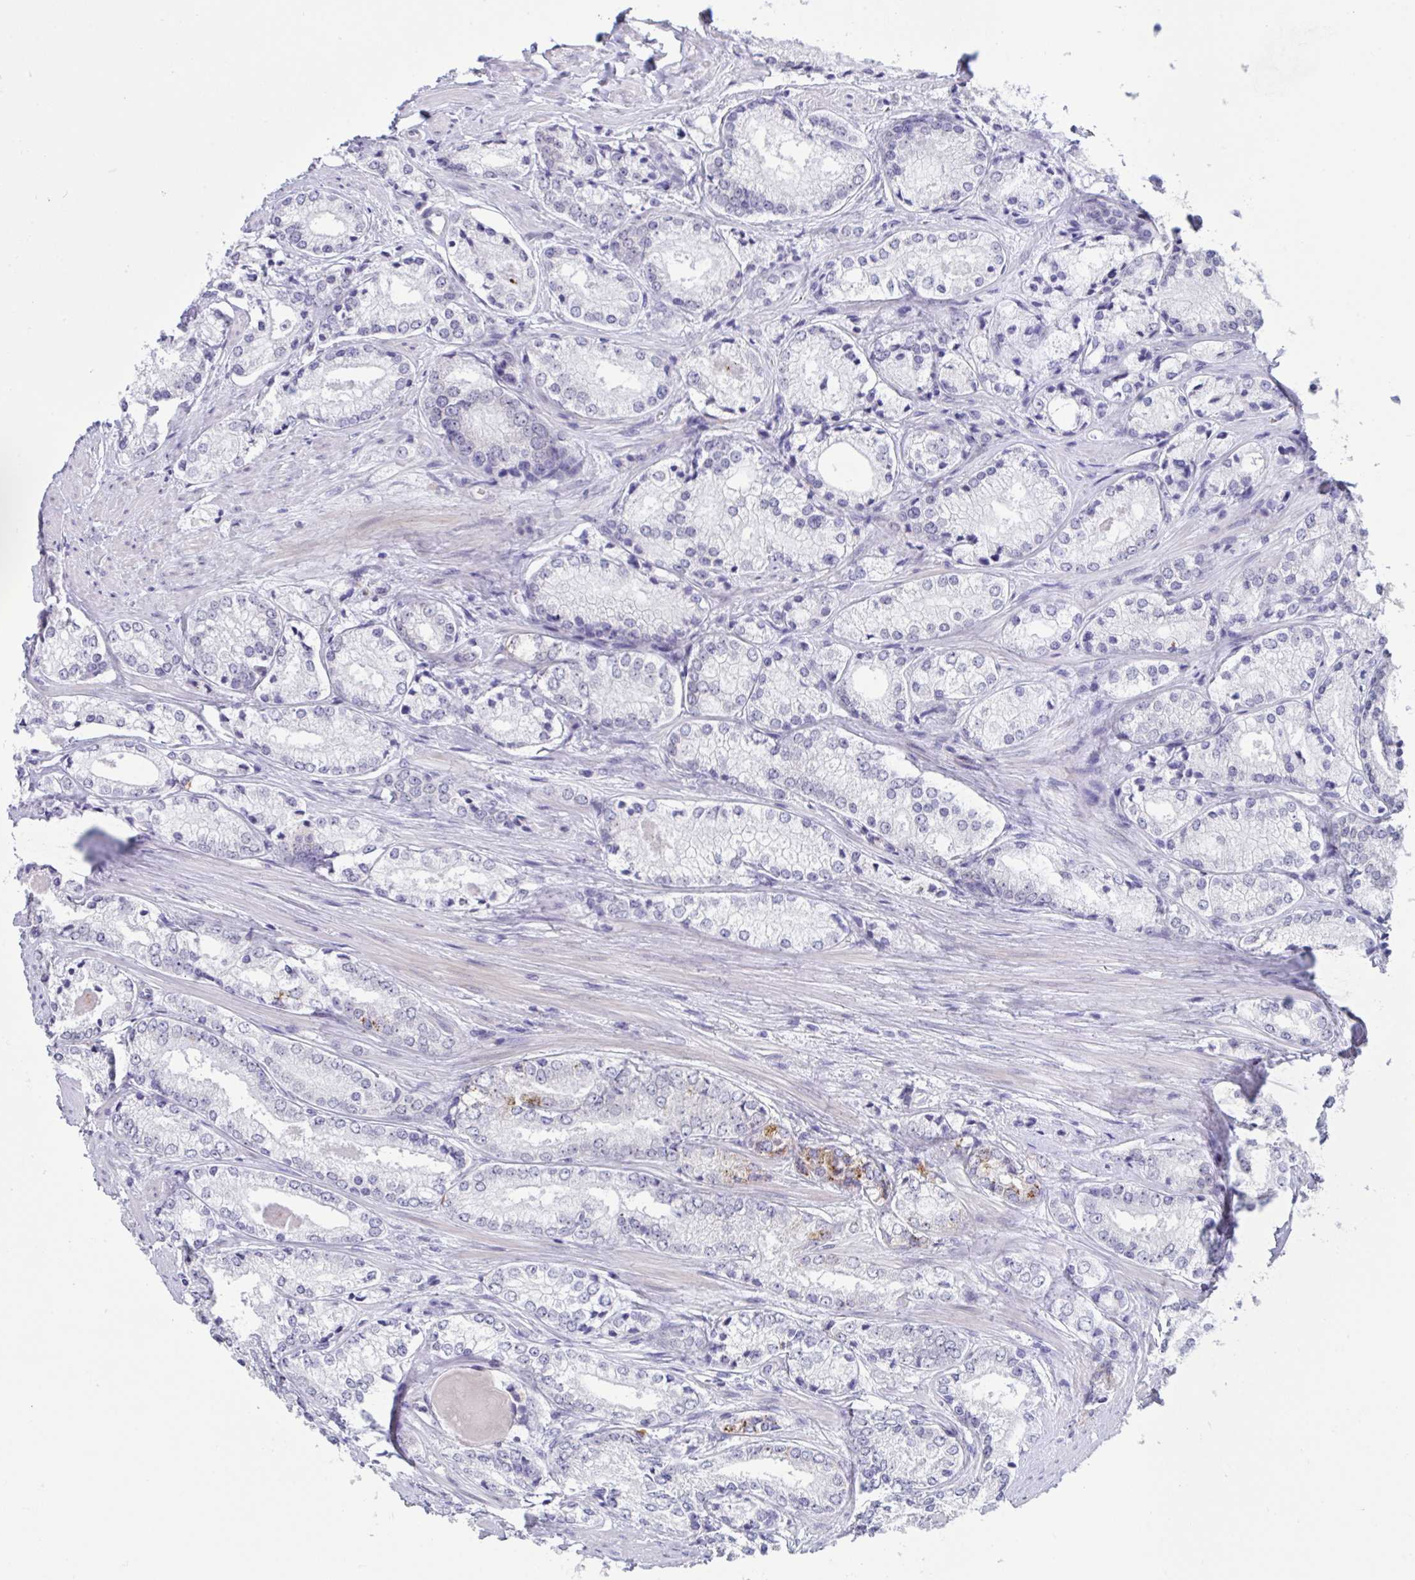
{"staining": {"intensity": "moderate", "quantity": "<25%", "location": "cytoplasmic/membranous"}, "tissue": "prostate cancer", "cell_type": "Tumor cells", "image_type": "cancer", "snomed": [{"axis": "morphology", "description": "Adenocarcinoma, NOS"}, {"axis": "morphology", "description": "Adenocarcinoma, Low grade"}, {"axis": "topography", "description": "Prostate"}], "caption": "Immunohistochemical staining of human adenocarcinoma (prostate) exhibits moderate cytoplasmic/membranous protein expression in approximately <25% of tumor cells.", "gene": "DOCK11", "patient": {"sex": "male", "age": 68}}